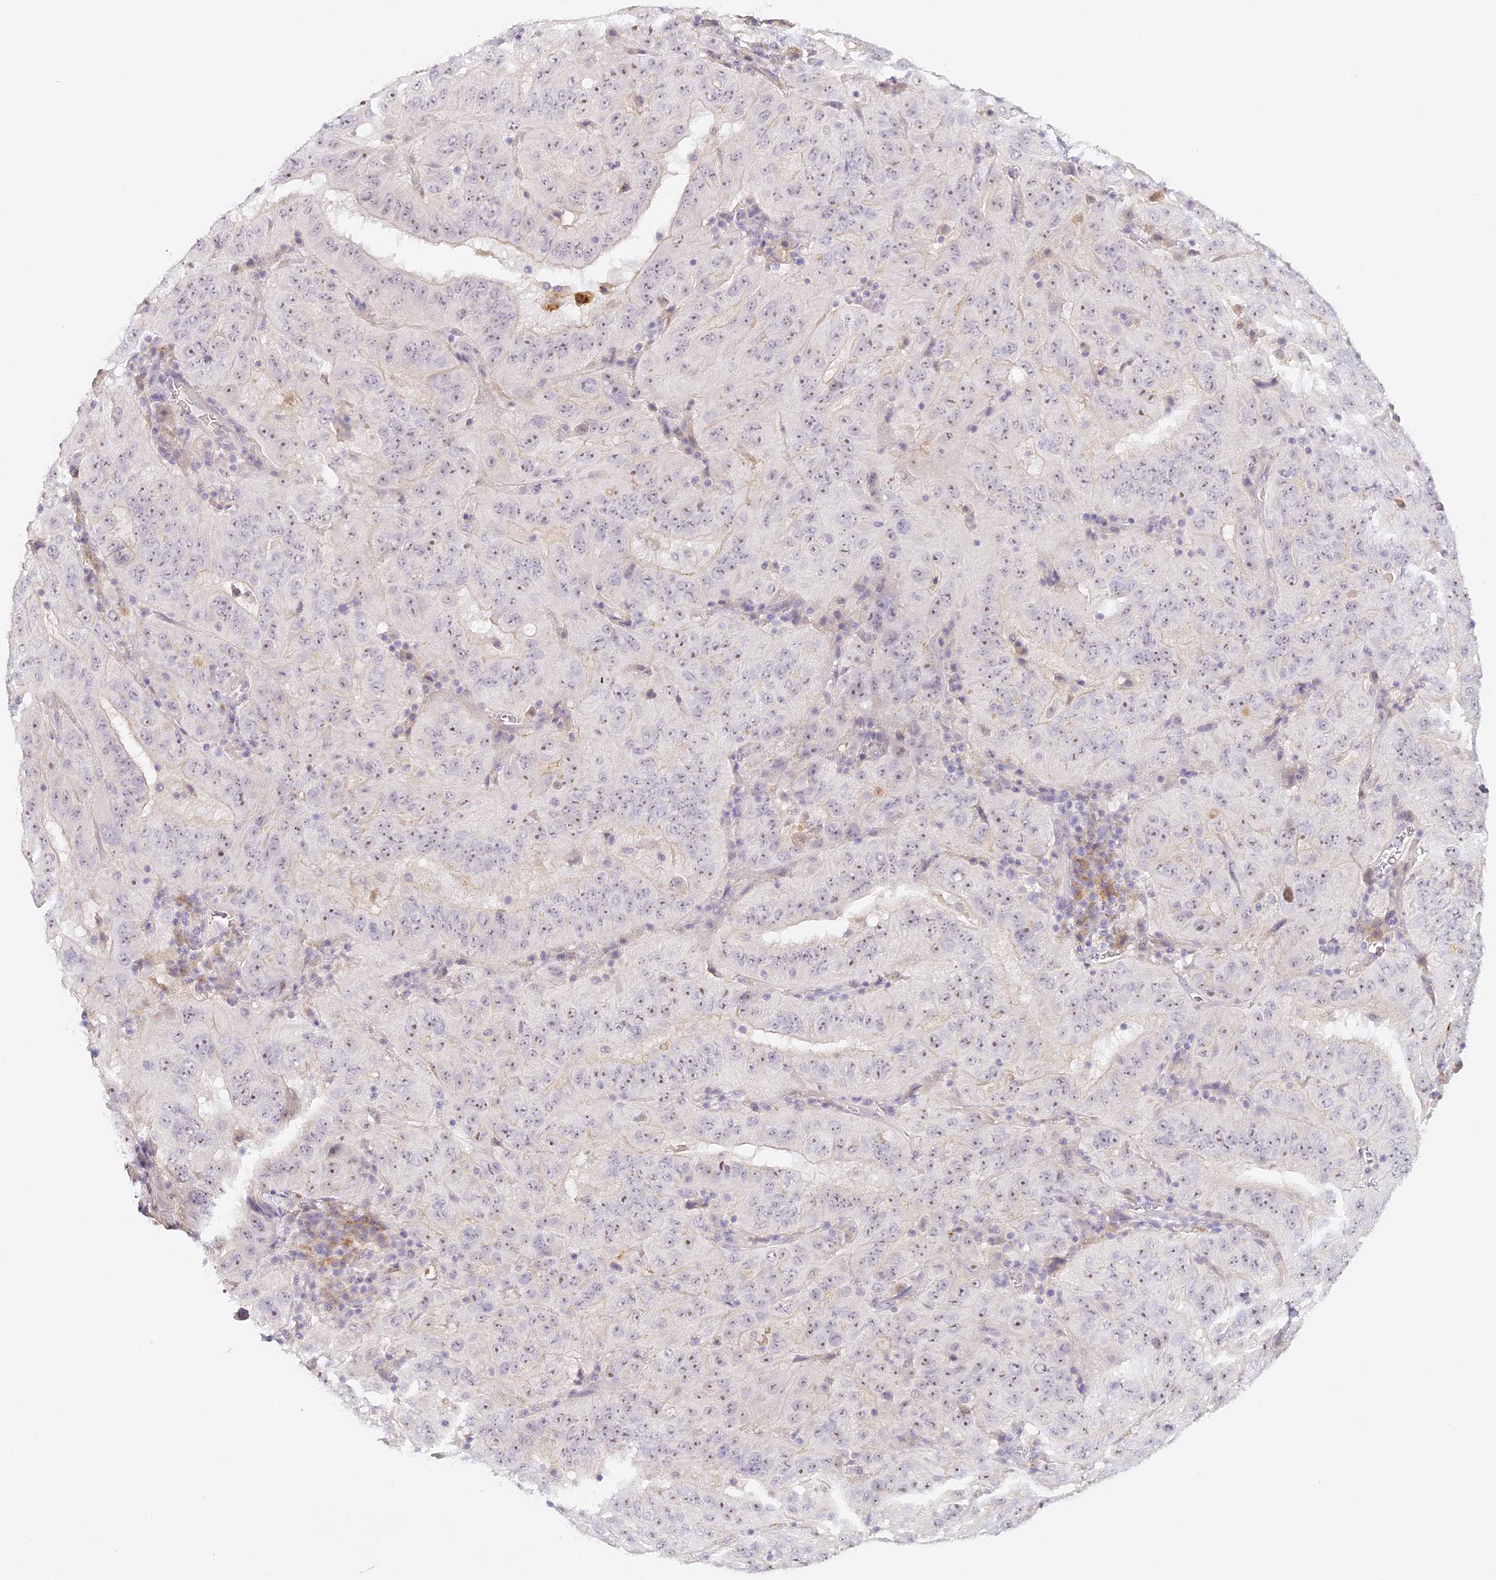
{"staining": {"intensity": "weak", "quantity": "<25%", "location": "nuclear"}, "tissue": "pancreatic cancer", "cell_type": "Tumor cells", "image_type": "cancer", "snomed": [{"axis": "morphology", "description": "Adenocarcinoma, NOS"}, {"axis": "topography", "description": "Pancreas"}], "caption": "This is a photomicrograph of immunohistochemistry (IHC) staining of adenocarcinoma (pancreatic), which shows no staining in tumor cells. Brightfield microscopy of immunohistochemistry (IHC) stained with DAB (brown) and hematoxylin (blue), captured at high magnification.", "gene": "ELL3", "patient": {"sex": "male", "age": 63}}